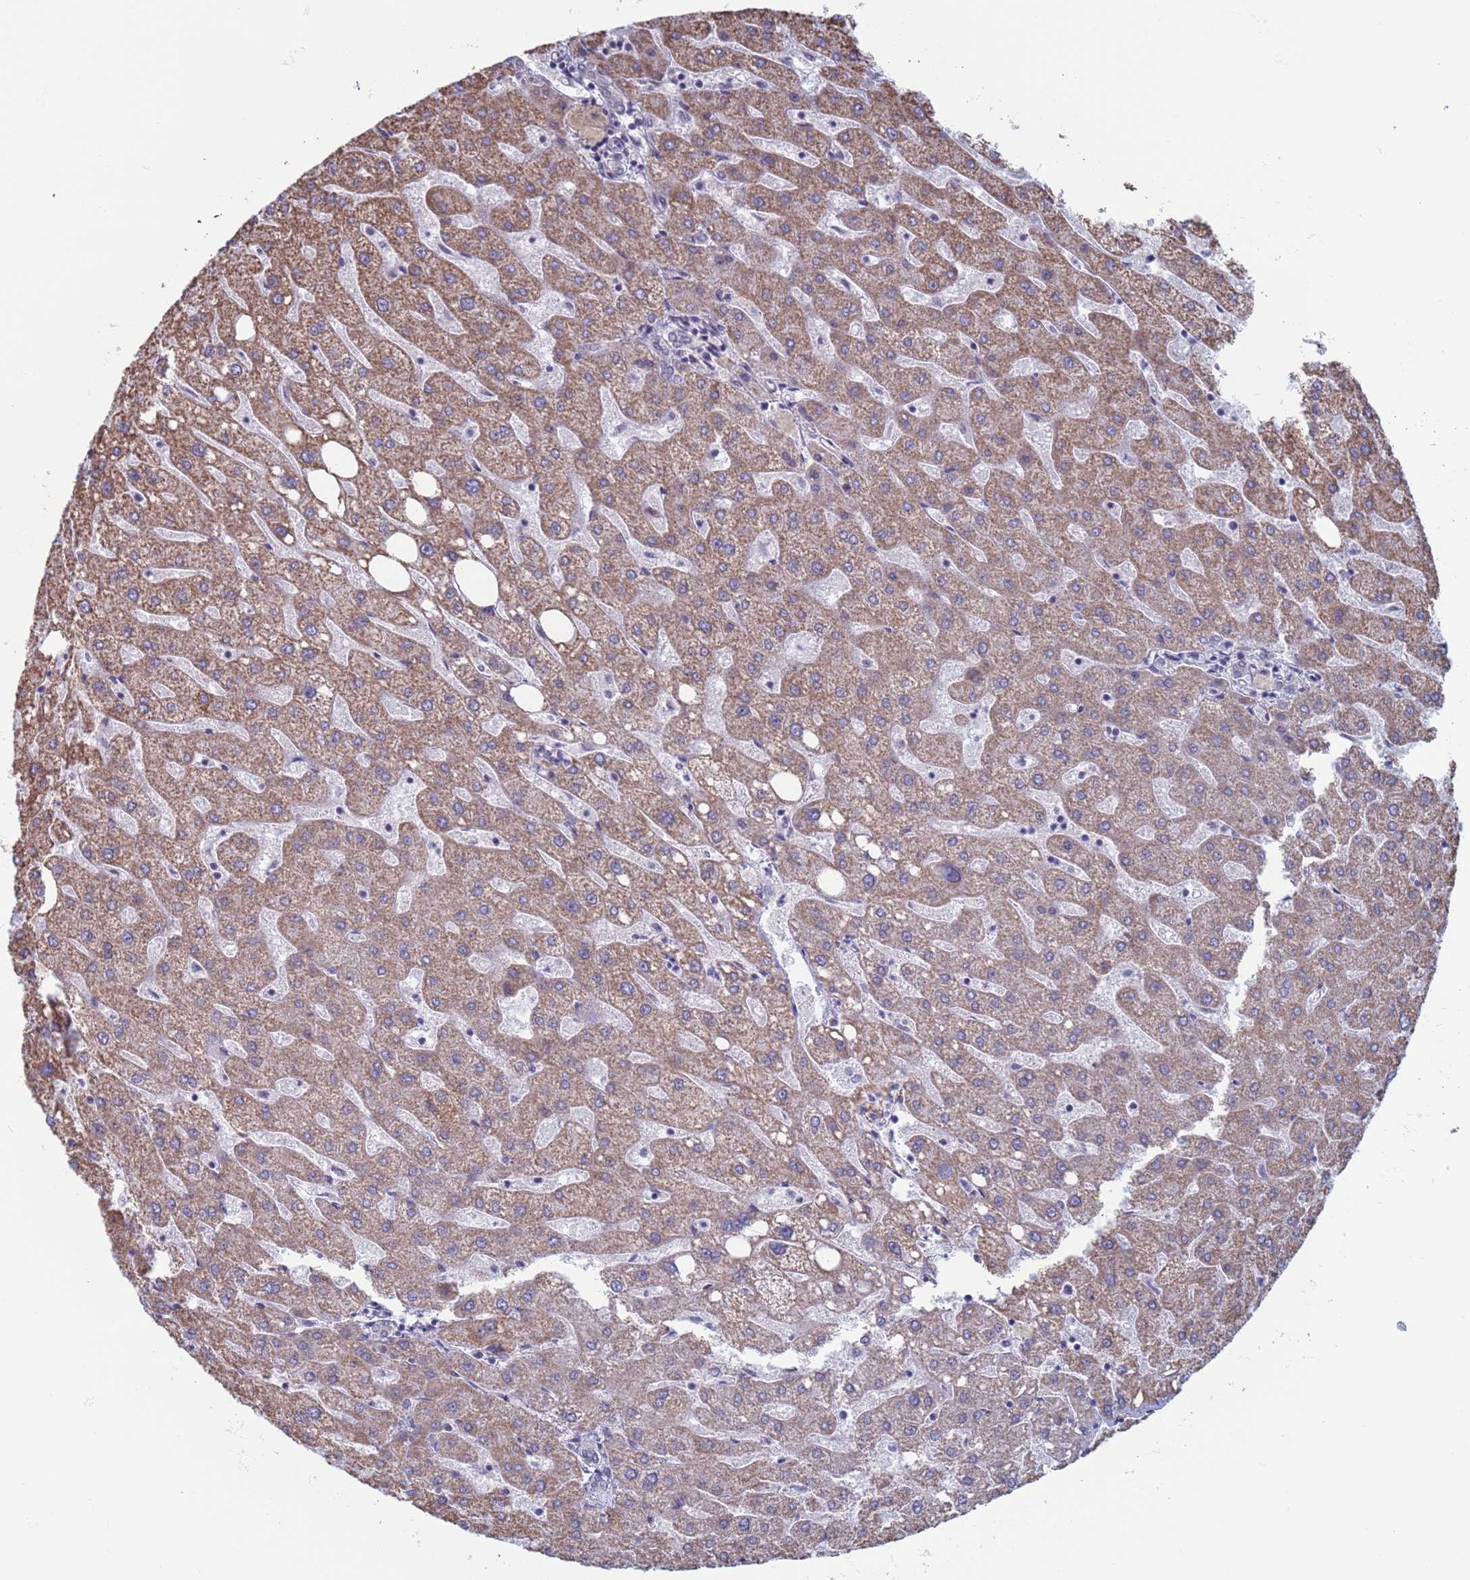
{"staining": {"intensity": "negative", "quantity": "none", "location": "none"}, "tissue": "liver", "cell_type": "Cholangiocytes", "image_type": "normal", "snomed": [{"axis": "morphology", "description": "Normal tissue, NOS"}, {"axis": "topography", "description": "Liver"}], "caption": "Immunohistochemistry image of normal liver: liver stained with DAB (3,3'-diaminobenzidine) reveals no significant protein expression in cholangiocytes.", "gene": "SAE1", "patient": {"sex": "male", "age": 67}}